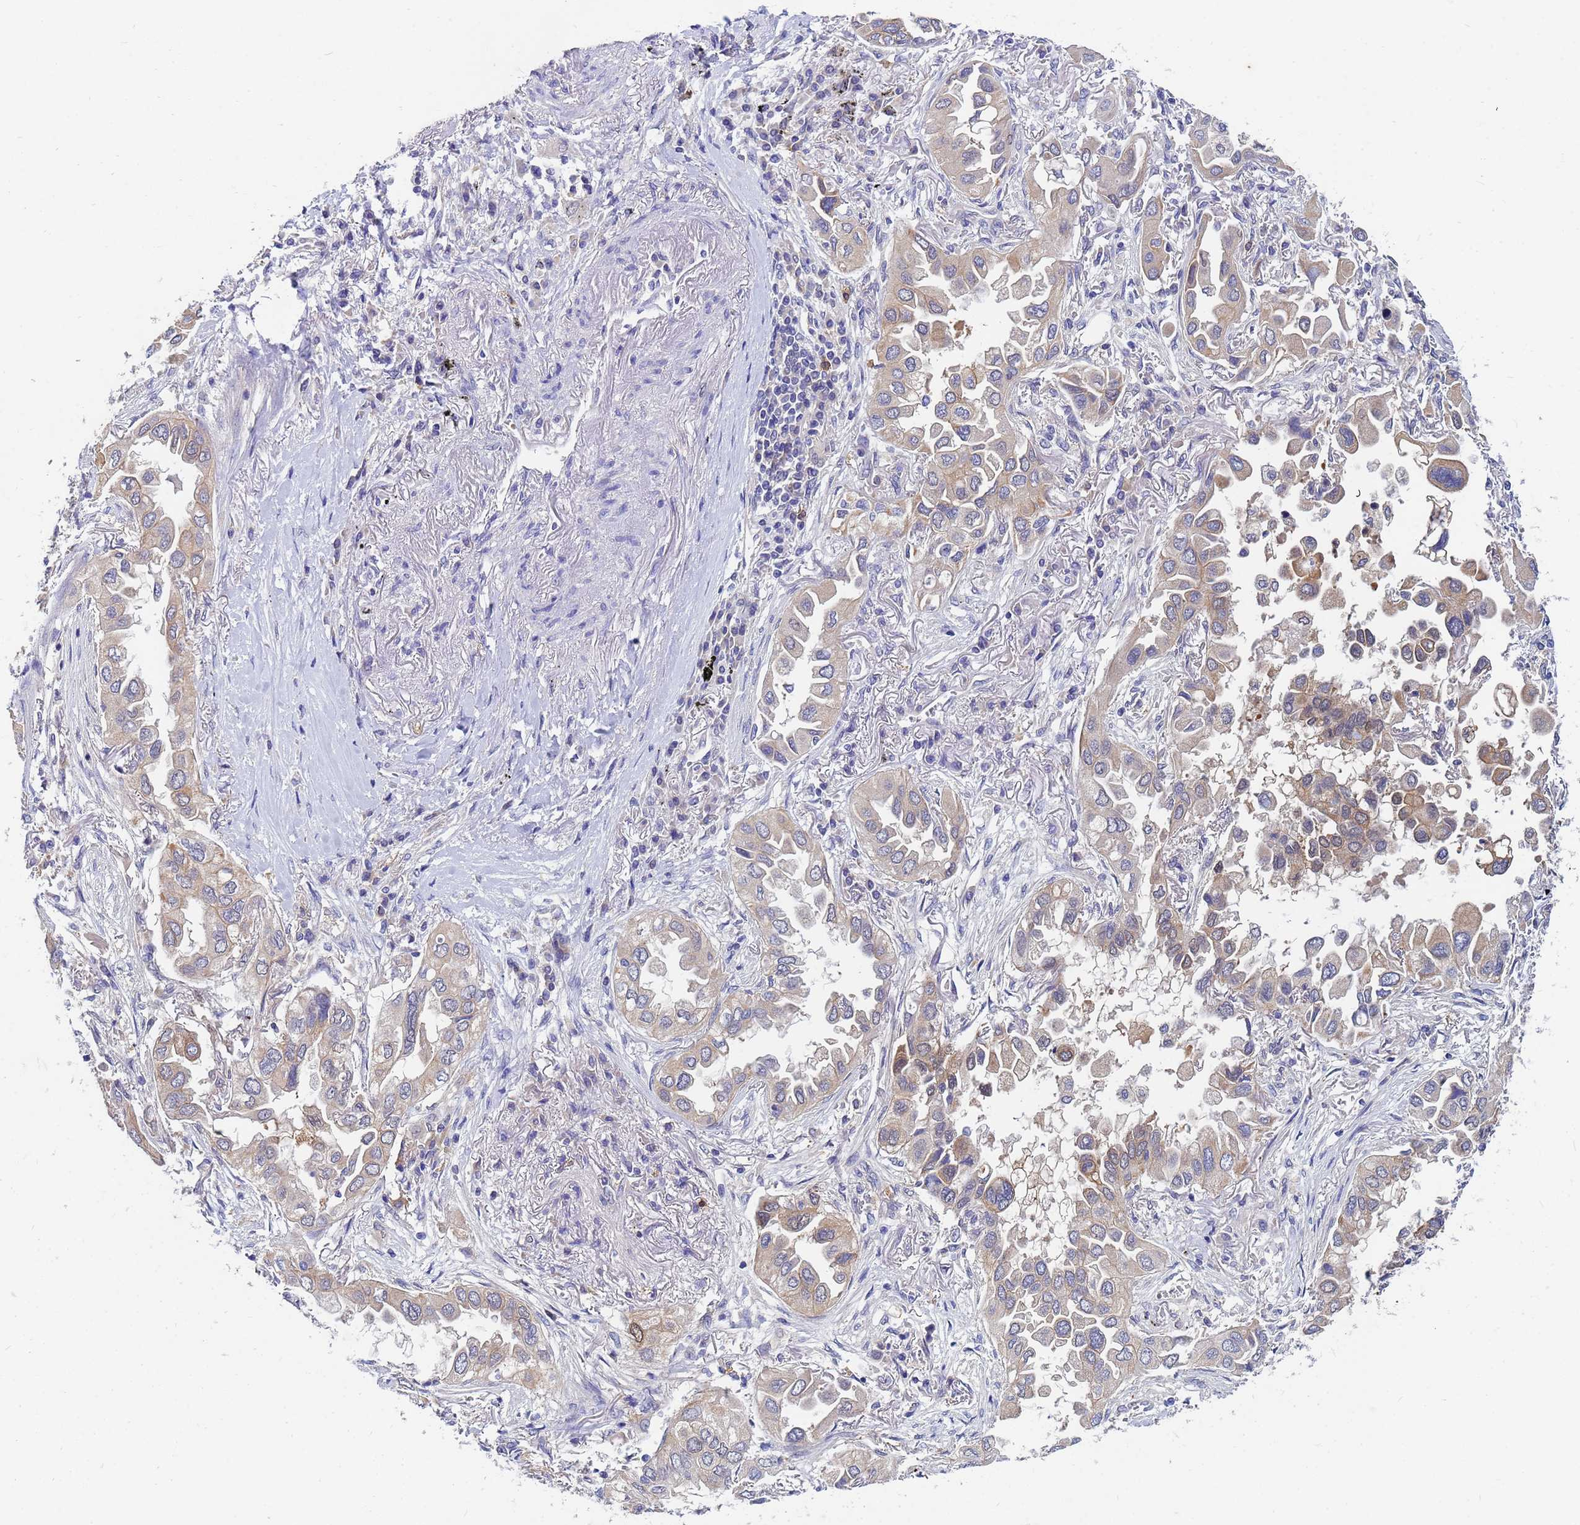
{"staining": {"intensity": "weak", "quantity": "25%-75%", "location": "cytoplasmic/membranous"}, "tissue": "lung cancer", "cell_type": "Tumor cells", "image_type": "cancer", "snomed": [{"axis": "morphology", "description": "Adenocarcinoma, NOS"}, {"axis": "topography", "description": "Lung"}], "caption": "Tumor cells demonstrate weak cytoplasmic/membranous expression in about 25%-75% of cells in lung cancer. Using DAB (3,3'-diaminobenzidine) (brown) and hematoxylin (blue) stains, captured at high magnification using brightfield microscopy.", "gene": "TTLL11", "patient": {"sex": "female", "age": 76}}